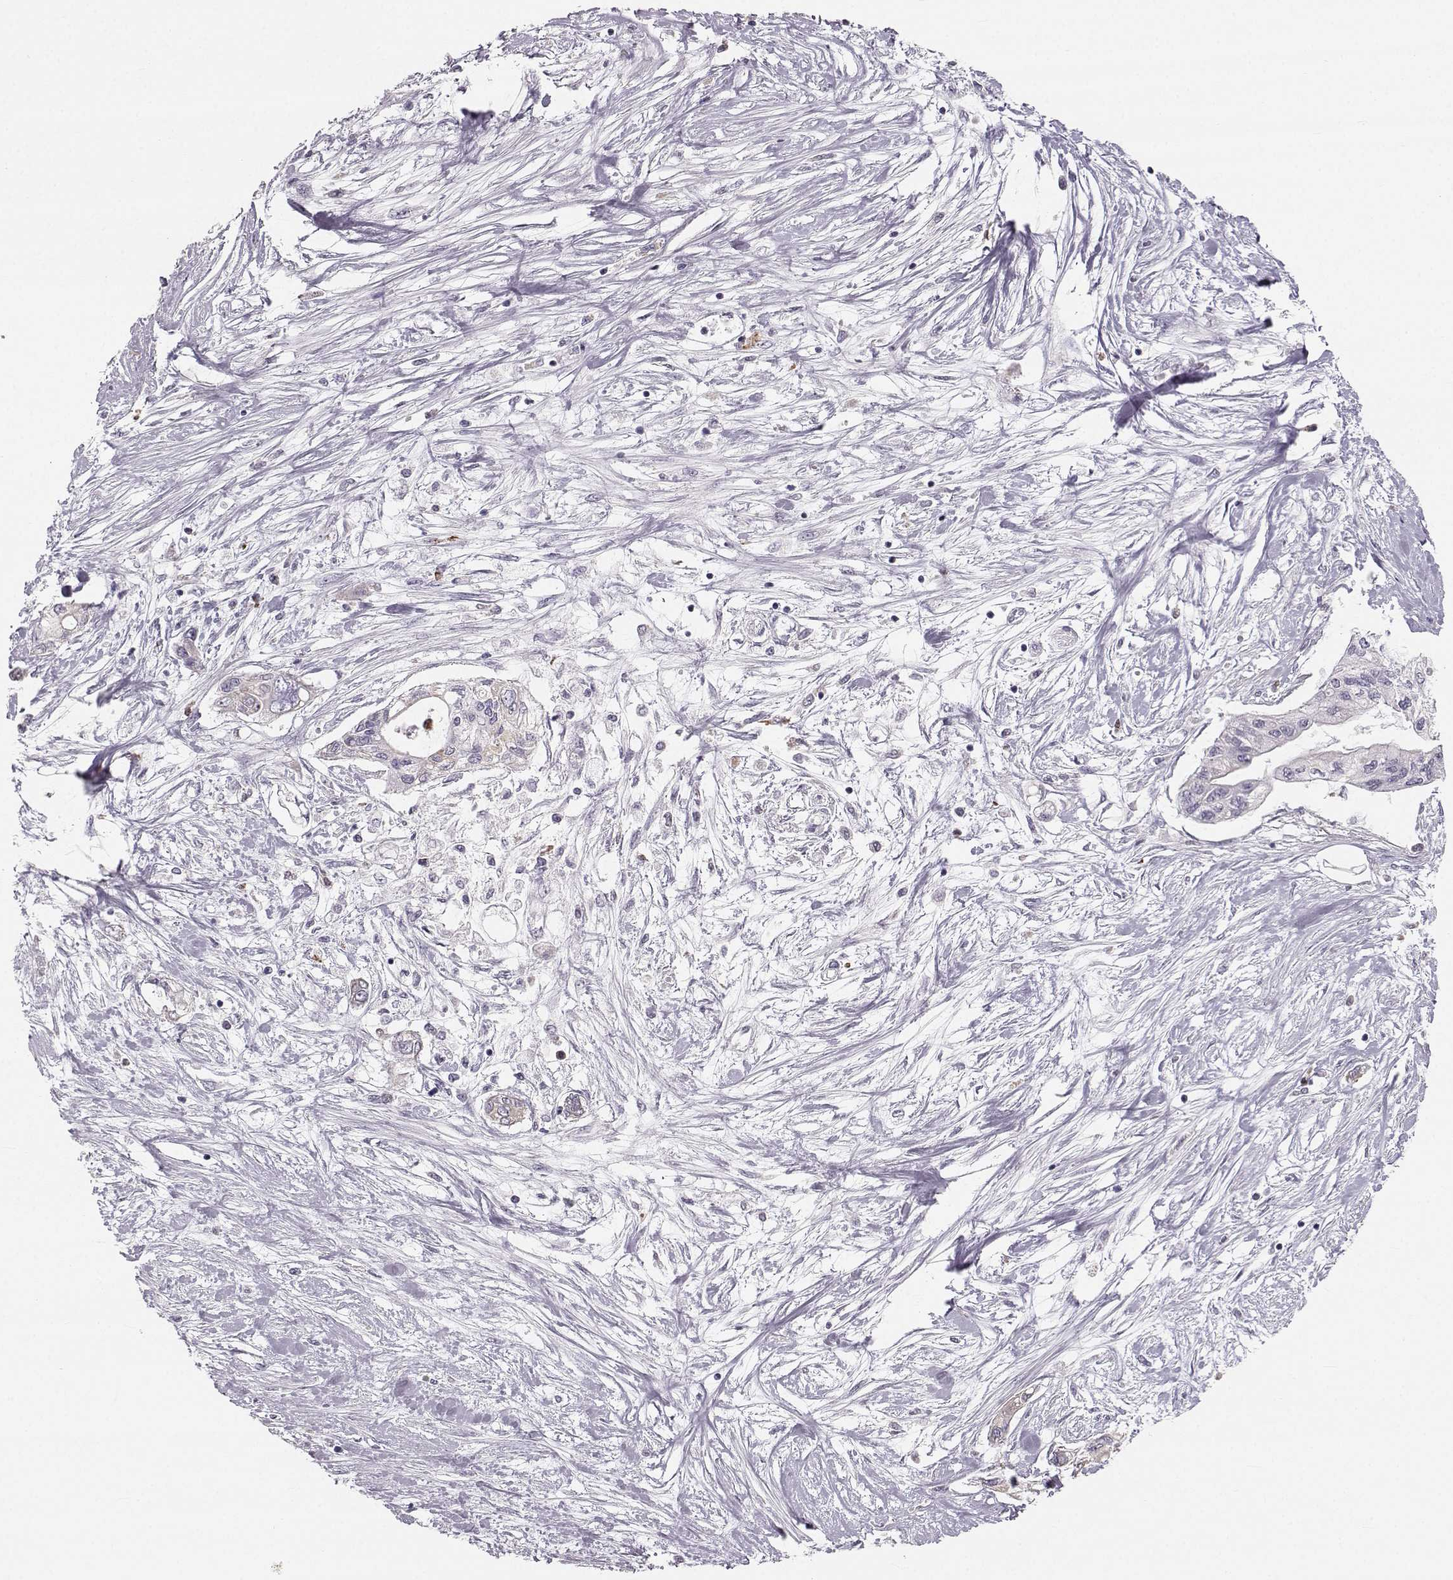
{"staining": {"intensity": "negative", "quantity": "none", "location": "none"}, "tissue": "pancreatic cancer", "cell_type": "Tumor cells", "image_type": "cancer", "snomed": [{"axis": "morphology", "description": "Adenocarcinoma, NOS"}, {"axis": "topography", "description": "Pancreas"}], "caption": "Histopathology image shows no significant protein staining in tumor cells of pancreatic adenocarcinoma.", "gene": "RUNDC3A", "patient": {"sex": "female", "age": 77}}